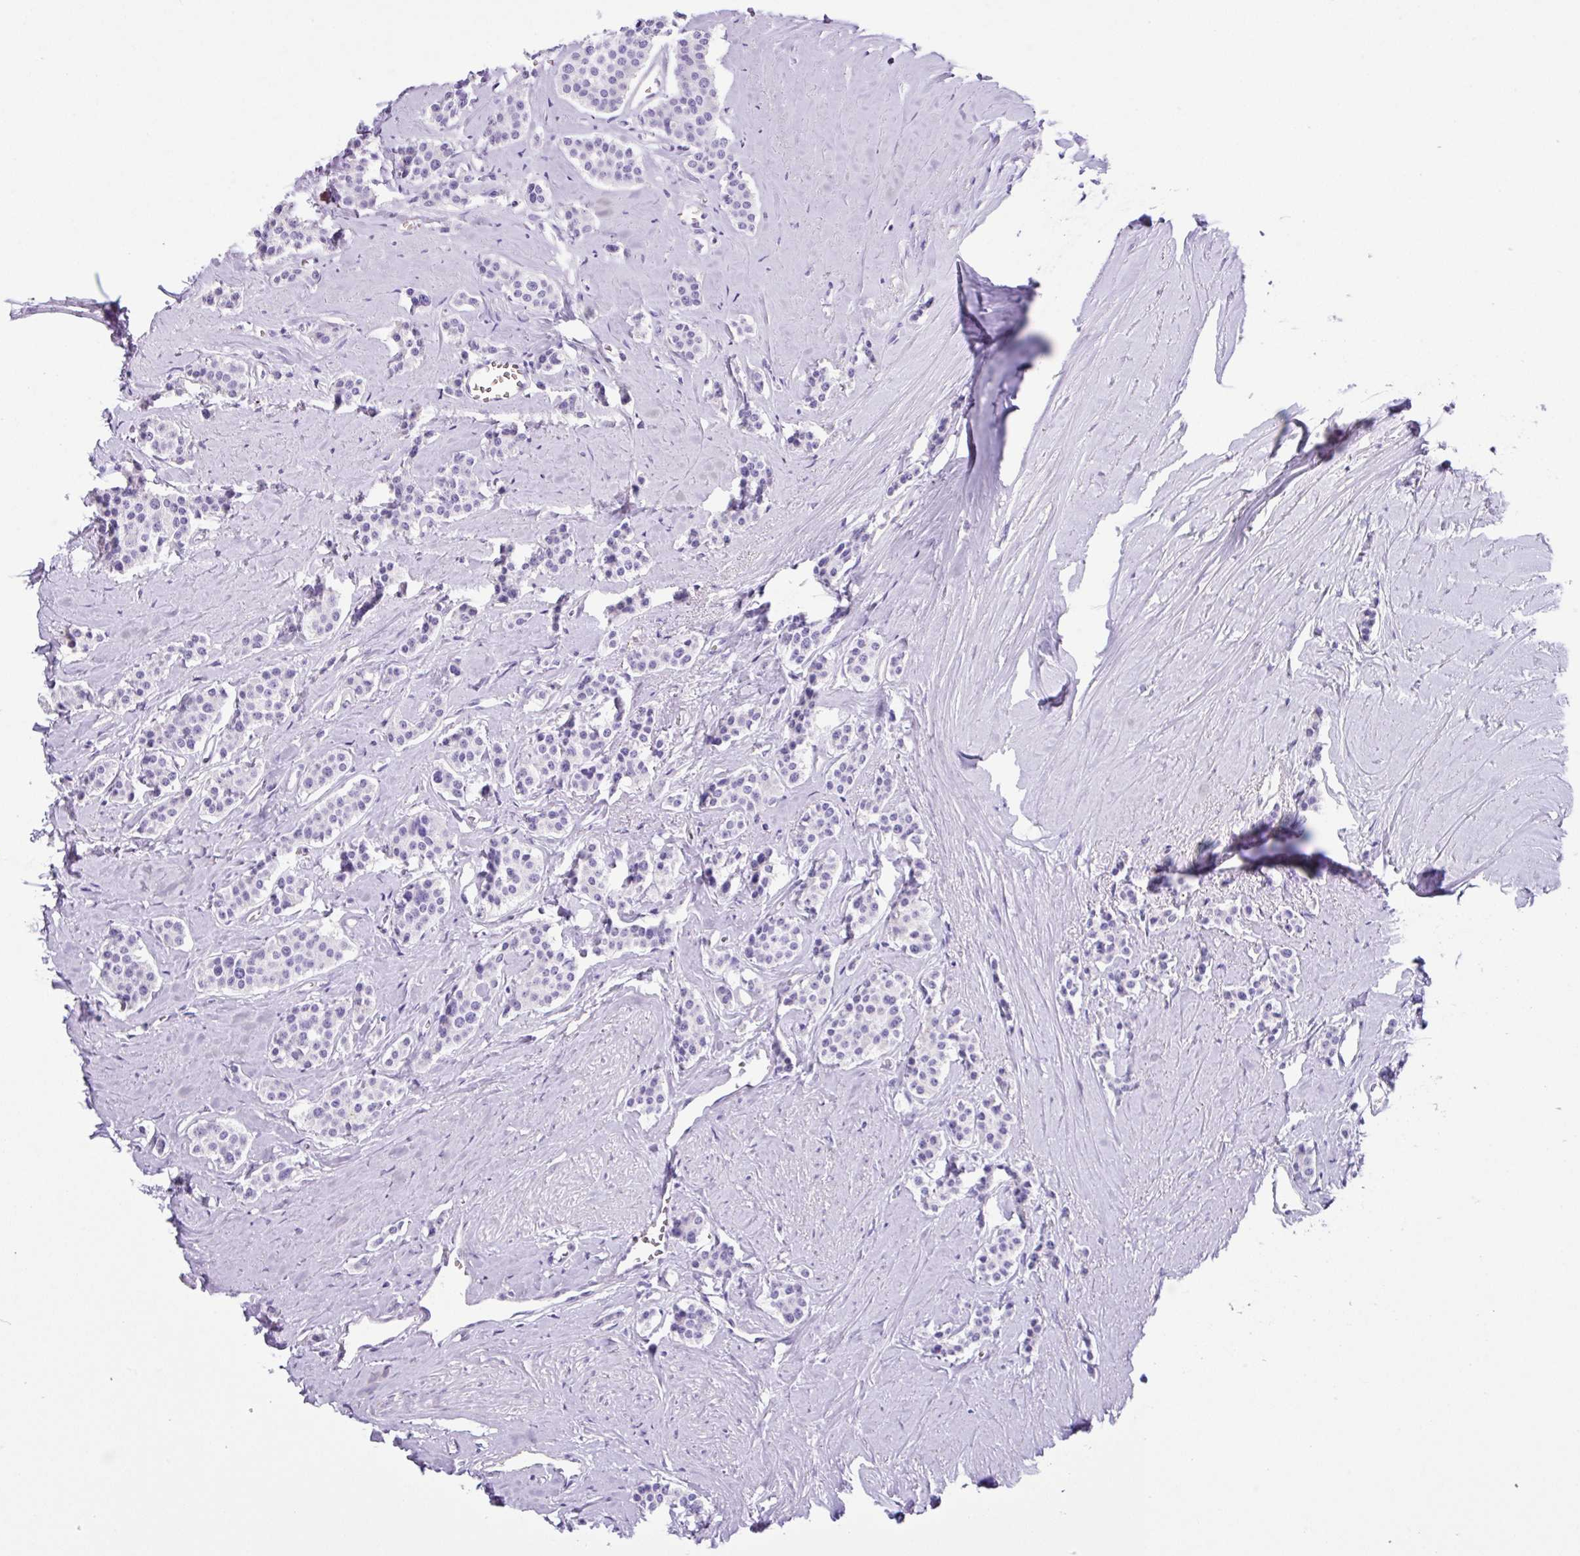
{"staining": {"intensity": "negative", "quantity": "none", "location": "none"}, "tissue": "carcinoid", "cell_type": "Tumor cells", "image_type": "cancer", "snomed": [{"axis": "morphology", "description": "Carcinoid, malignant, NOS"}, {"axis": "topography", "description": "Small intestine"}], "caption": "There is no significant positivity in tumor cells of carcinoid.", "gene": "ZG16", "patient": {"sex": "male", "age": 60}}